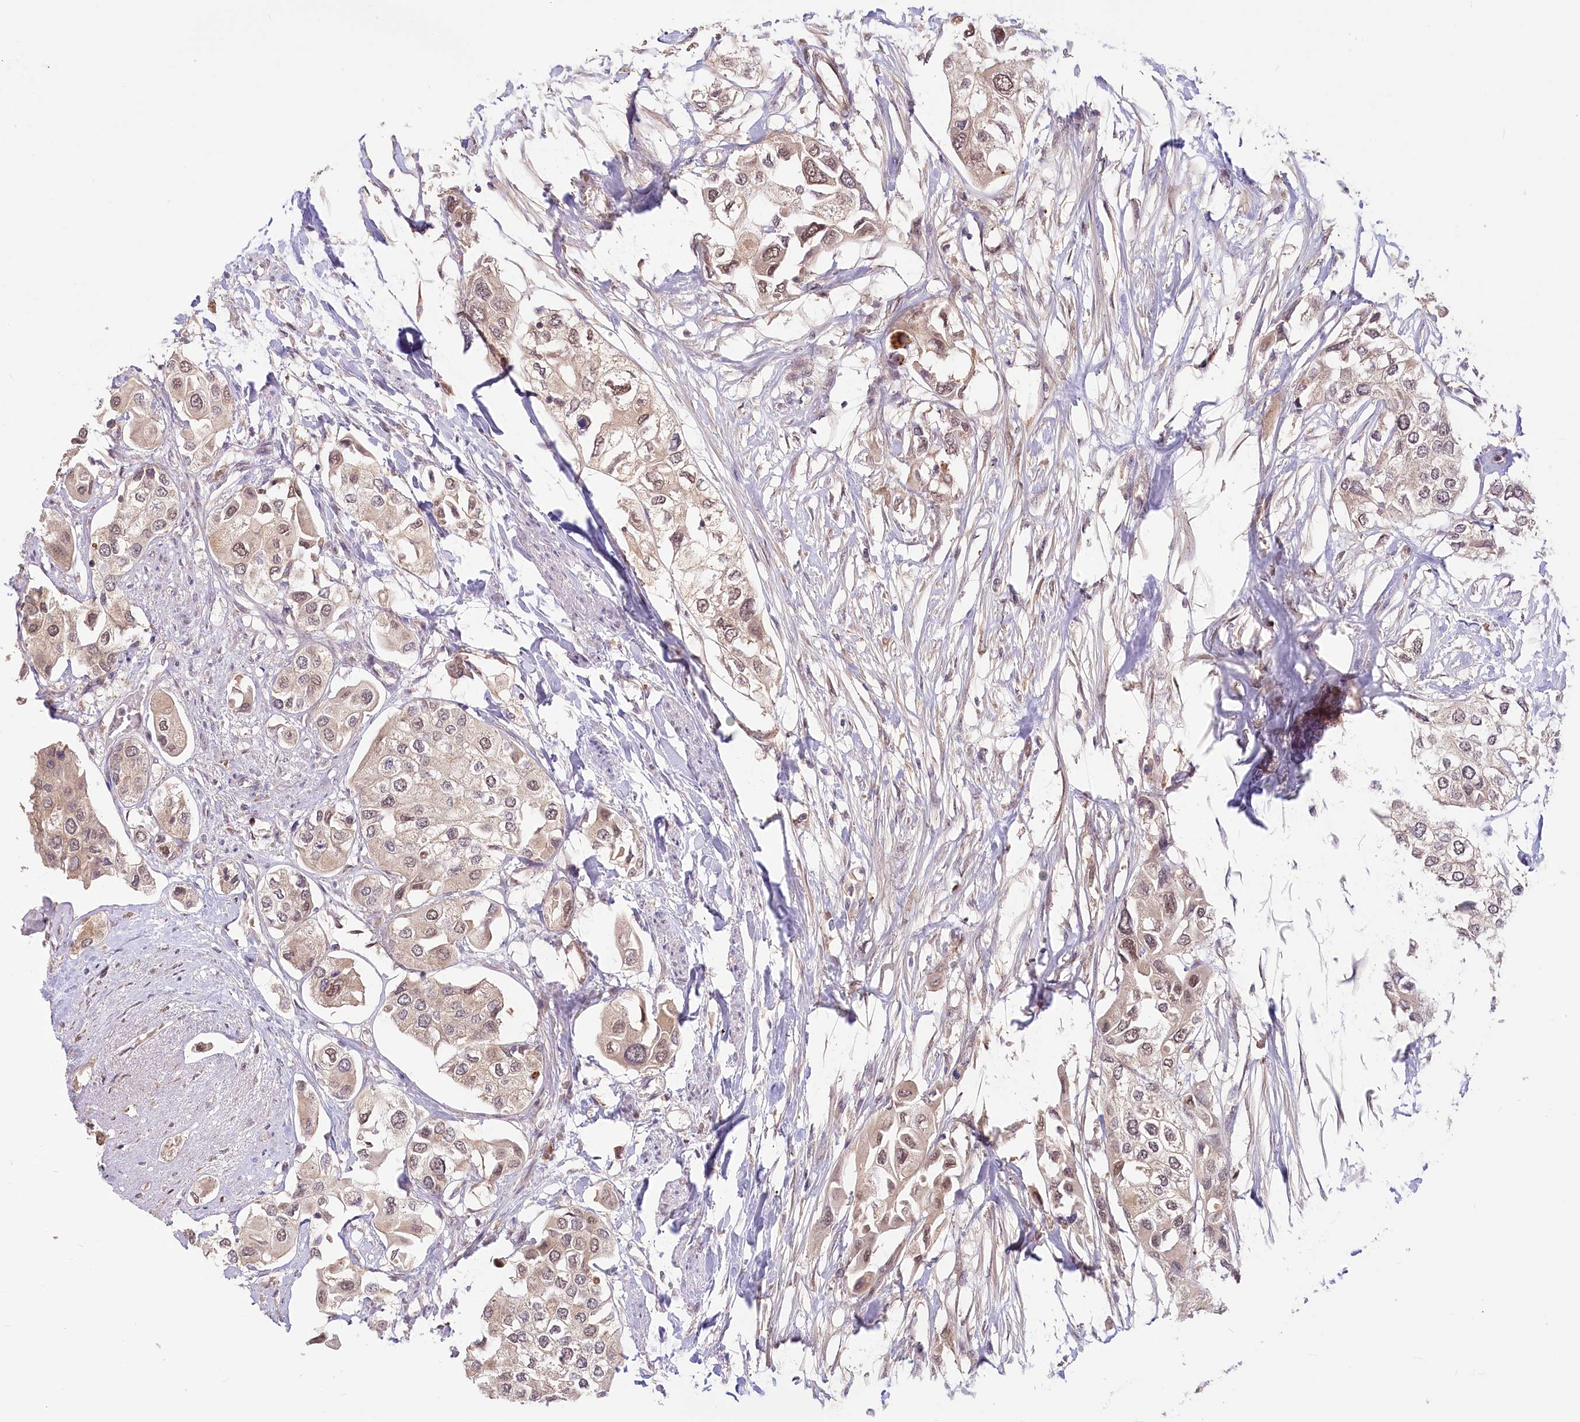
{"staining": {"intensity": "weak", "quantity": ">75%", "location": "cytoplasmic/membranous,nuclear"}, "tissue": "urothelial cancer", "cell_type": "Tumor cells", "image_type": "cancer", "snomed": [{"axis": "morphology", "description": "Urothelial carcinoma, High grade"}, {"axis": "topography", "description": "Urinary bladder"}], "caption": "Tumor cells show low levels of weak cytoplasmic/membranous and nuclear expression in approximately >75% of cells in human urothelial cancer. The protein of interest is shown in brown color, while the nuclei are stained blue.", "gene": "CEP70", "patient": {"sex": "male", "age": 64}}